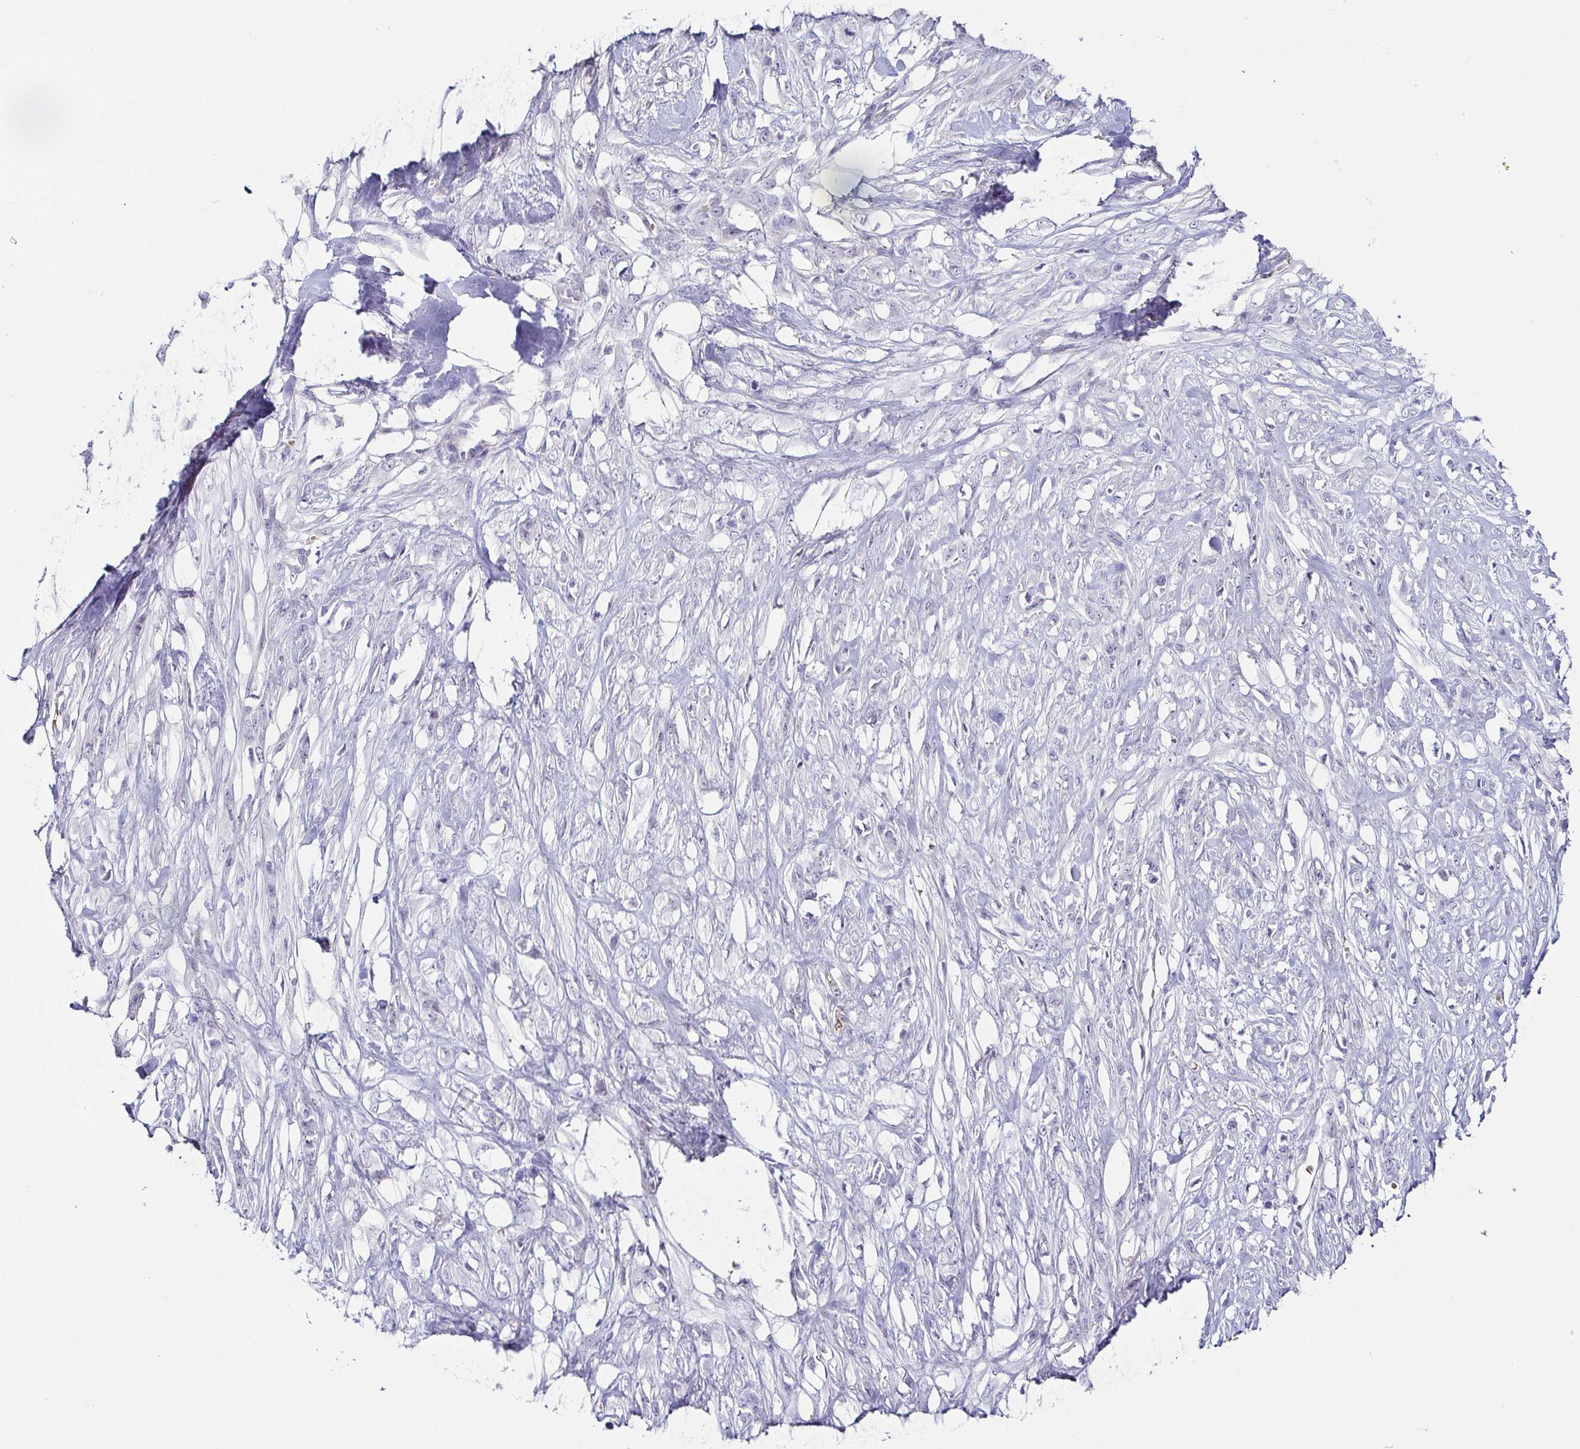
{"staining": {"intensity": "negative", "quantity": "none", "location": "none"}, "tissue": "skin cancer", "cell_type": "Tumor cells", "image_type": "cancer", "snomed": [{"axis": "morphology", "description": "Squamous cell carcinoma, NOS"}, {"axis": "topography", "description": "Skin"}], "caption": "Tumor cells are negative for brown protein staining in skin cancer. Nuclei are stained in blue.", "gene": "FAM162B", "patient": {"sex": "female", "age": 59}}